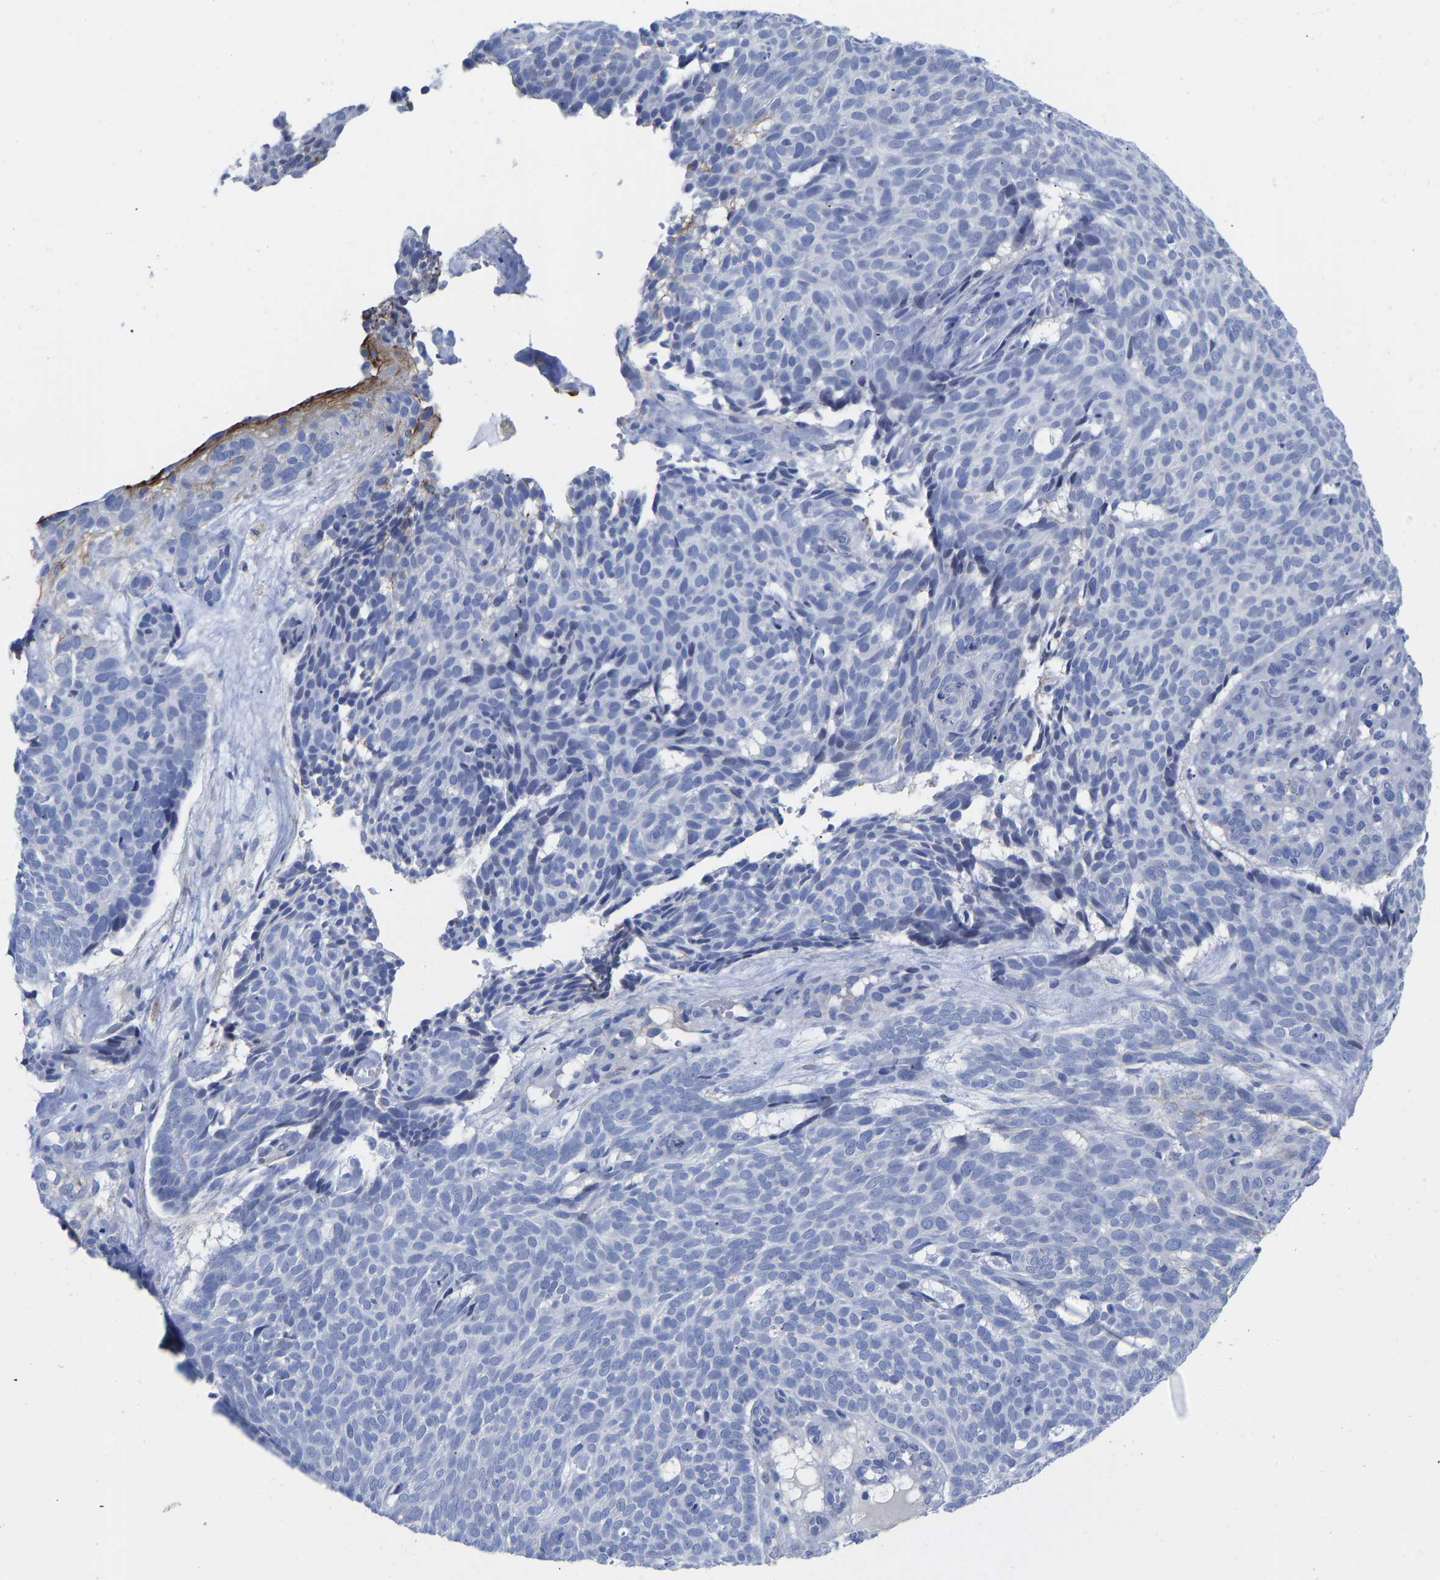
{"staining": {"intensity": "negative", "quantity": "none", "location": "none"}, "tissue": "skin cancer", "cell_type": "Tumor cells", "image_type": "cancer", "snomed": [{"axis": "morphology", "description": "Basal cell carcinoma"}, {"axis": "topography", "description": "Skin"}], "caption": "This is a micrograph of immunohistochemistry staining of basal cell carcinoma (skin), which shows no positivity in tumor cells.", "gene": "GPA33", "patient": {"sex": "male", "age": 61}}